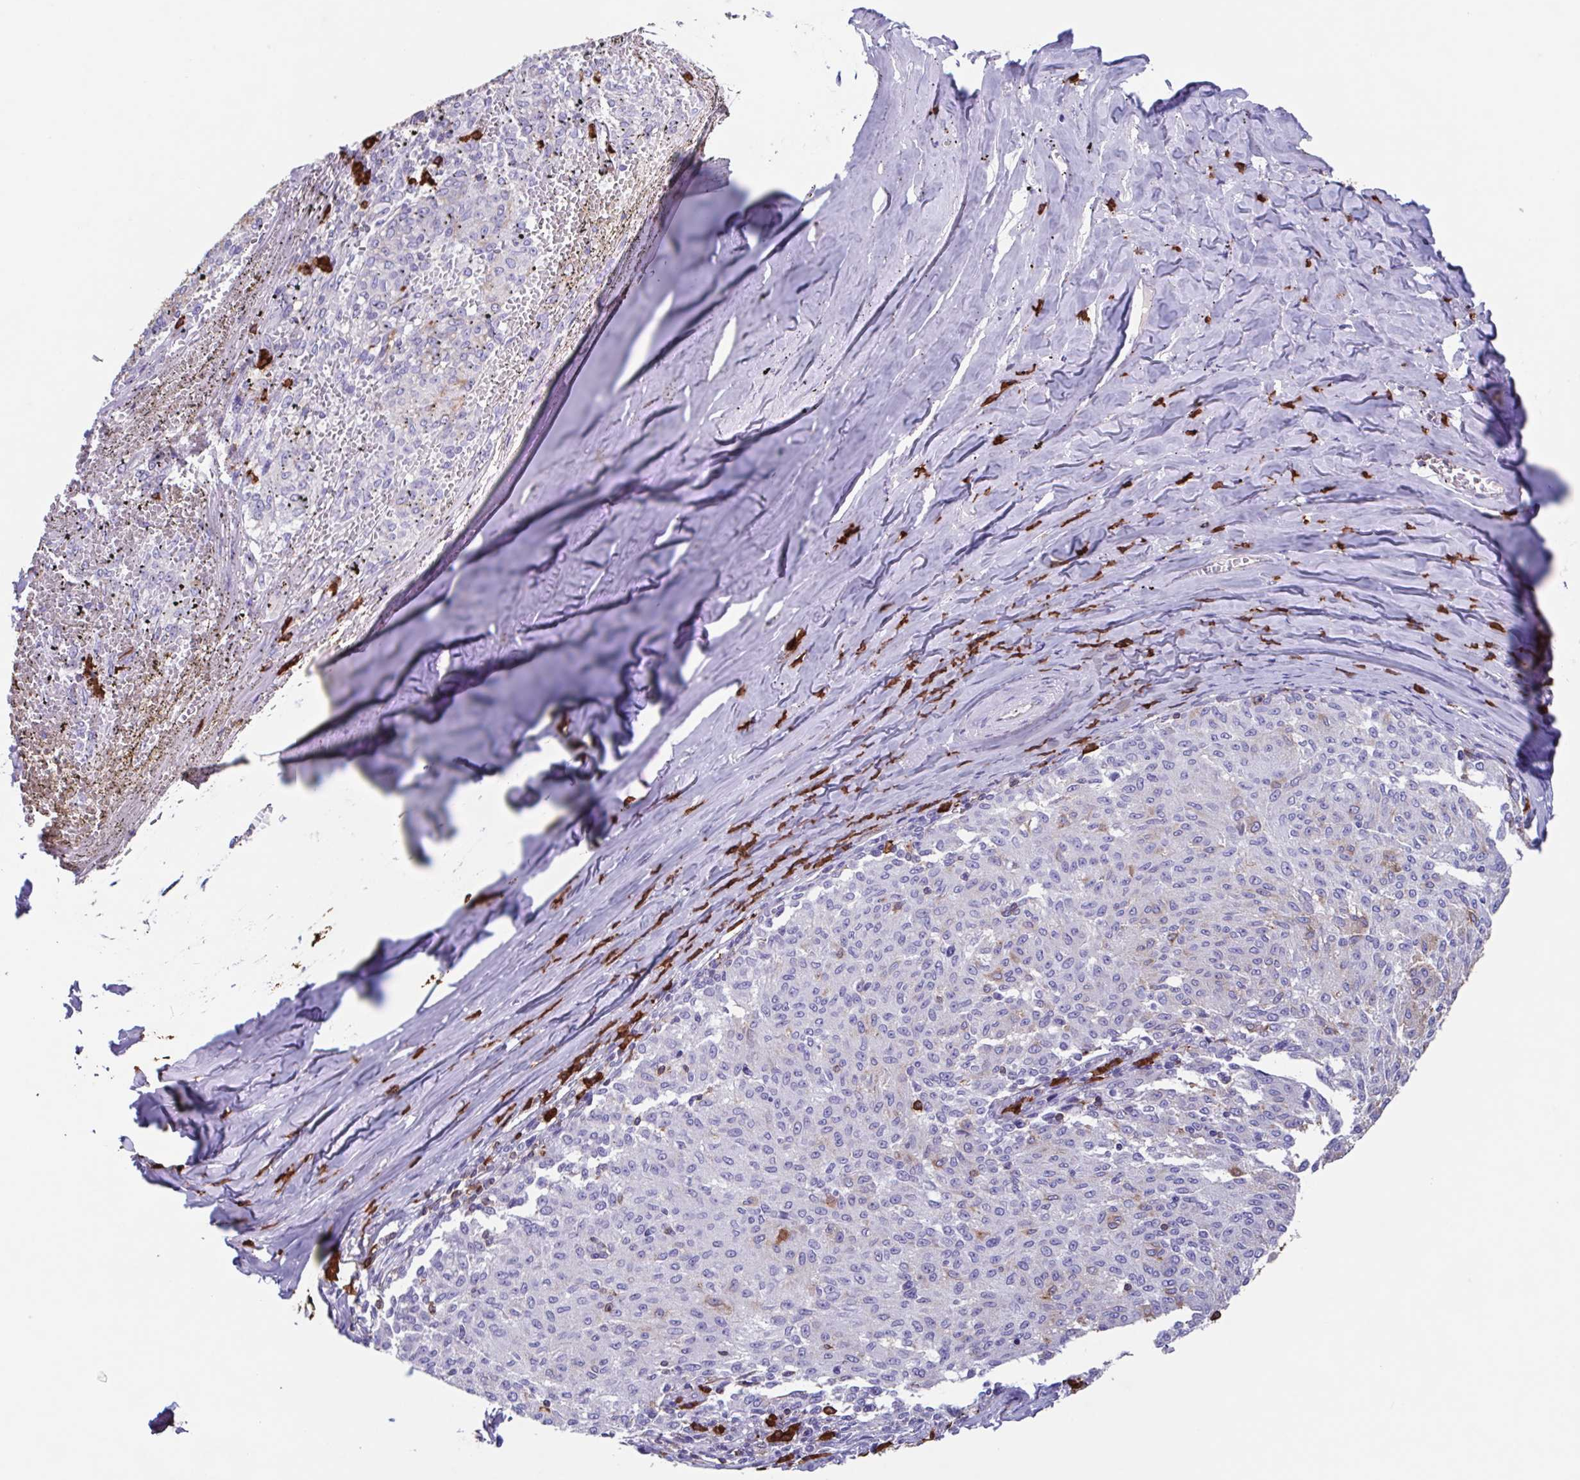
{"staining": {"intensity": "weak", "quantity": "<25%", "location": "cytoplasmic/membranous"}, "tissue": "melanoma", "cell_type": "Tumor cells", "image_type": "cancer", "snomed": [{"axis": "morphology", "description": "Malignant melanoma, NOS"}, {"axis": "topography", "description": "Skin"}], "caption": "Immunohistochemistry of melanoma displays no staining in tumor cells. (Immunohistochemistry, brightfield microscopy, high magnification).", "gene": "TPD52", "patient": {"sex": "female", "age": 72}}